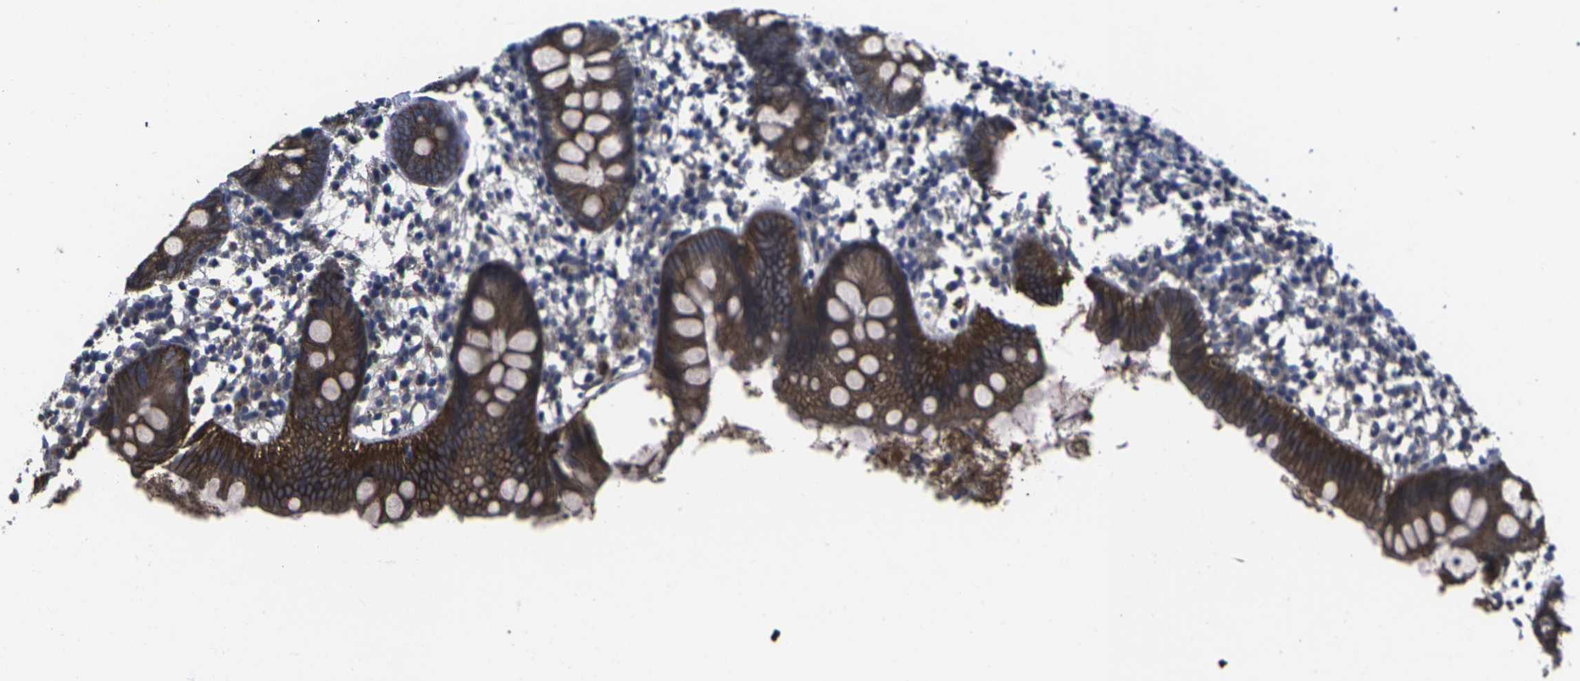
{"staining": {"intensity": "strong", "quantity": ">75%", "location": "cytoplasmic/membranous"}, "tissue": "appendix", "cell_type": "Glandular cells", "image_type": "normal", "snomed": [{"axis": "morphology", "description": "Normal tissue, NOS"}, {"axis": "topography", "description": "Appendix"}], "caption": "The photomicrograph exhibits a brown stain indicating the presence of a protein in the cytoplasmic/membranous of glandular cells in appendix. (DAB IHC with brightfield microscopy, high magnification).", "gene": "MAPKAPK2", "patient": {"sex": "female", "age": 20}}